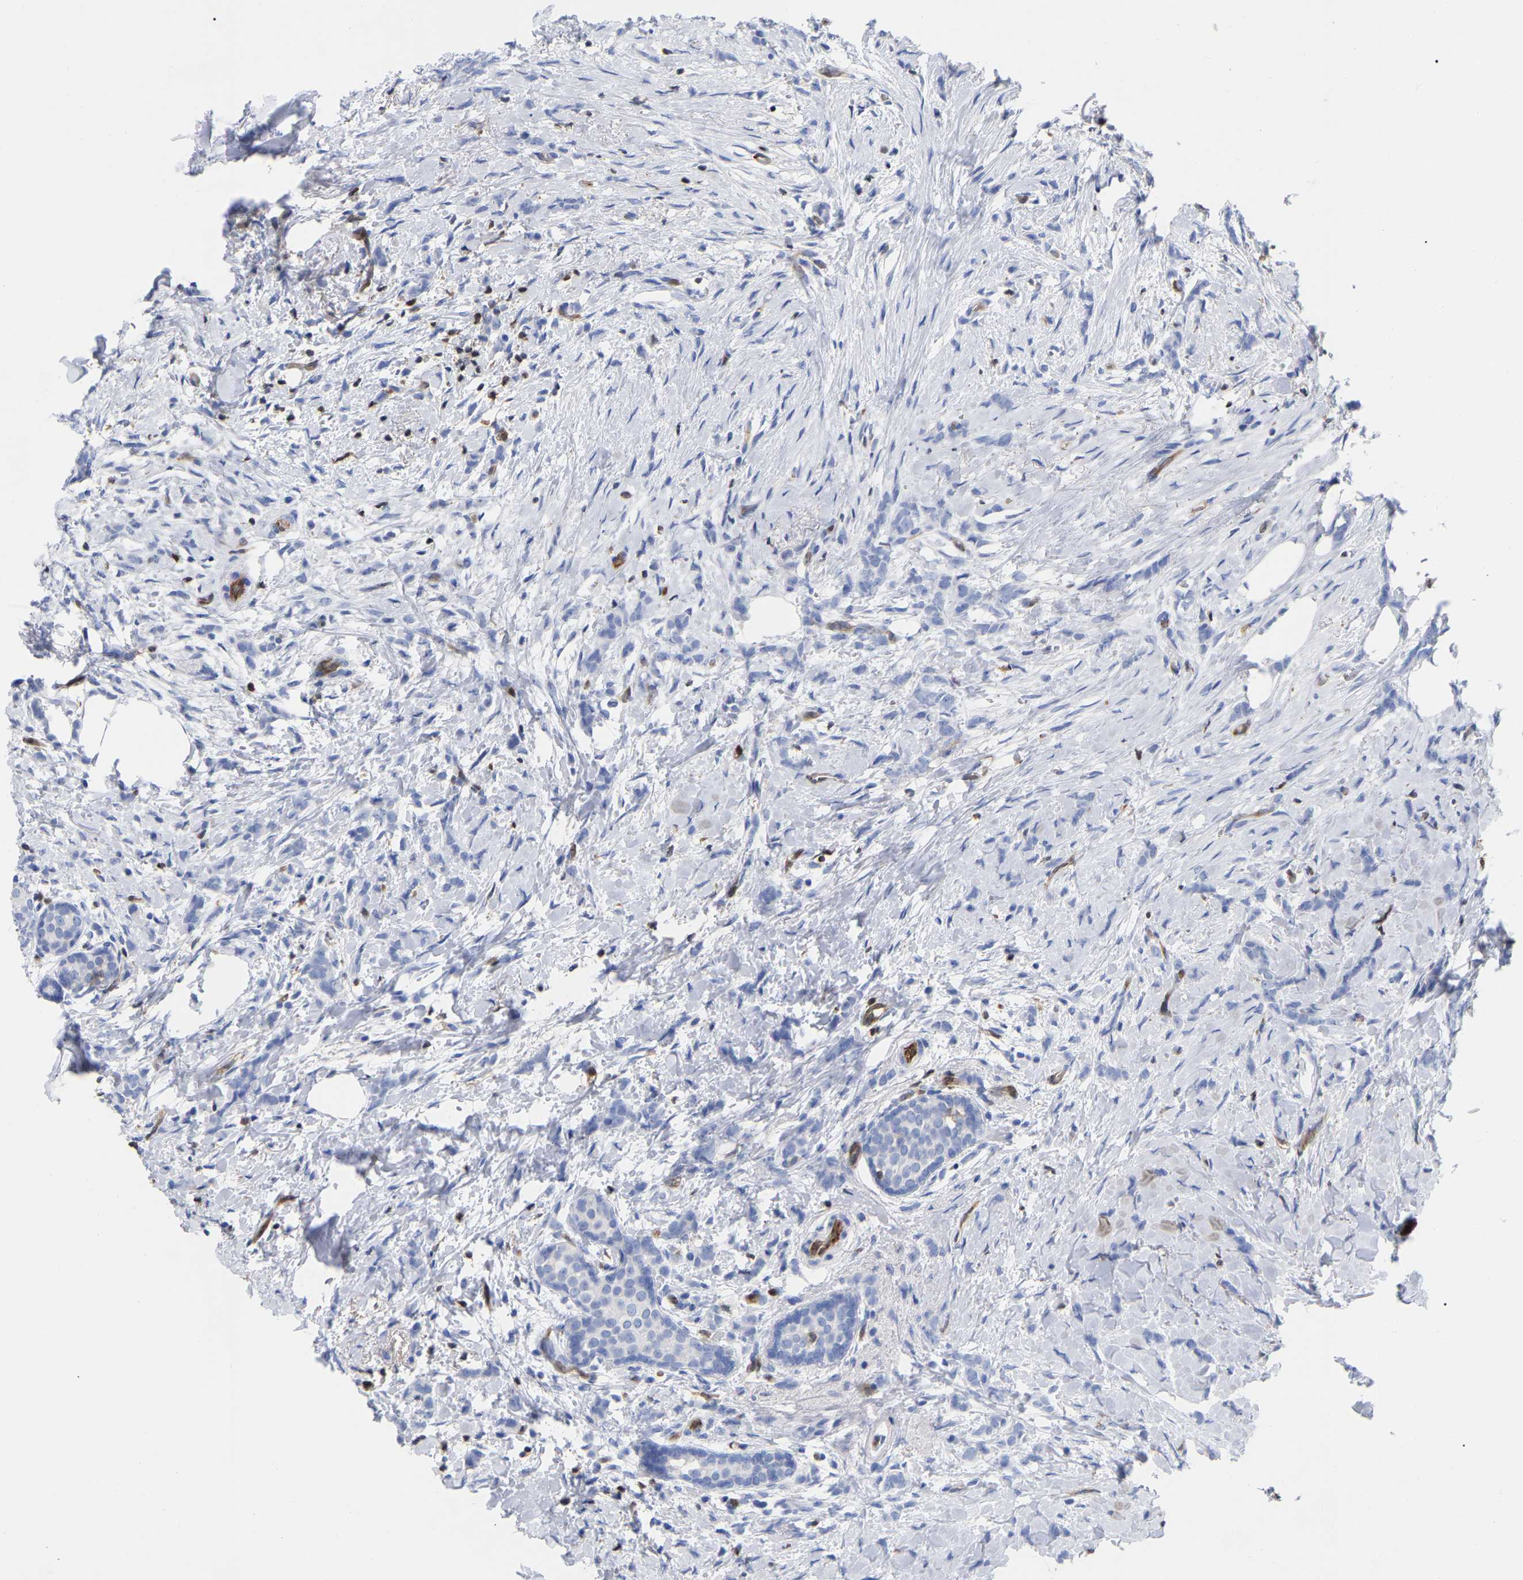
{"staining": {"intensity": "negative", "quantity": "none", "location": "none"}, "tissue": "breast cancer", "cell_type": "Tumor cells", "image_type": "cancer", "snomed": [{"axis": "morphology", "description": "Lobular carcinoma, in situ"}, {"axis": "morphology", "description": "Lobular carcinoma"}, {"axis": "topography", "description": "Breast"}], "caption": "DAB (3,3'-diaminobenzidine) immunohistochemical staining of lobular carcinoma (breast) exhibits no significant staining in tumor cells.", "gene": "GIMAP4", "patient": {"sex": "female", "age": 41}}